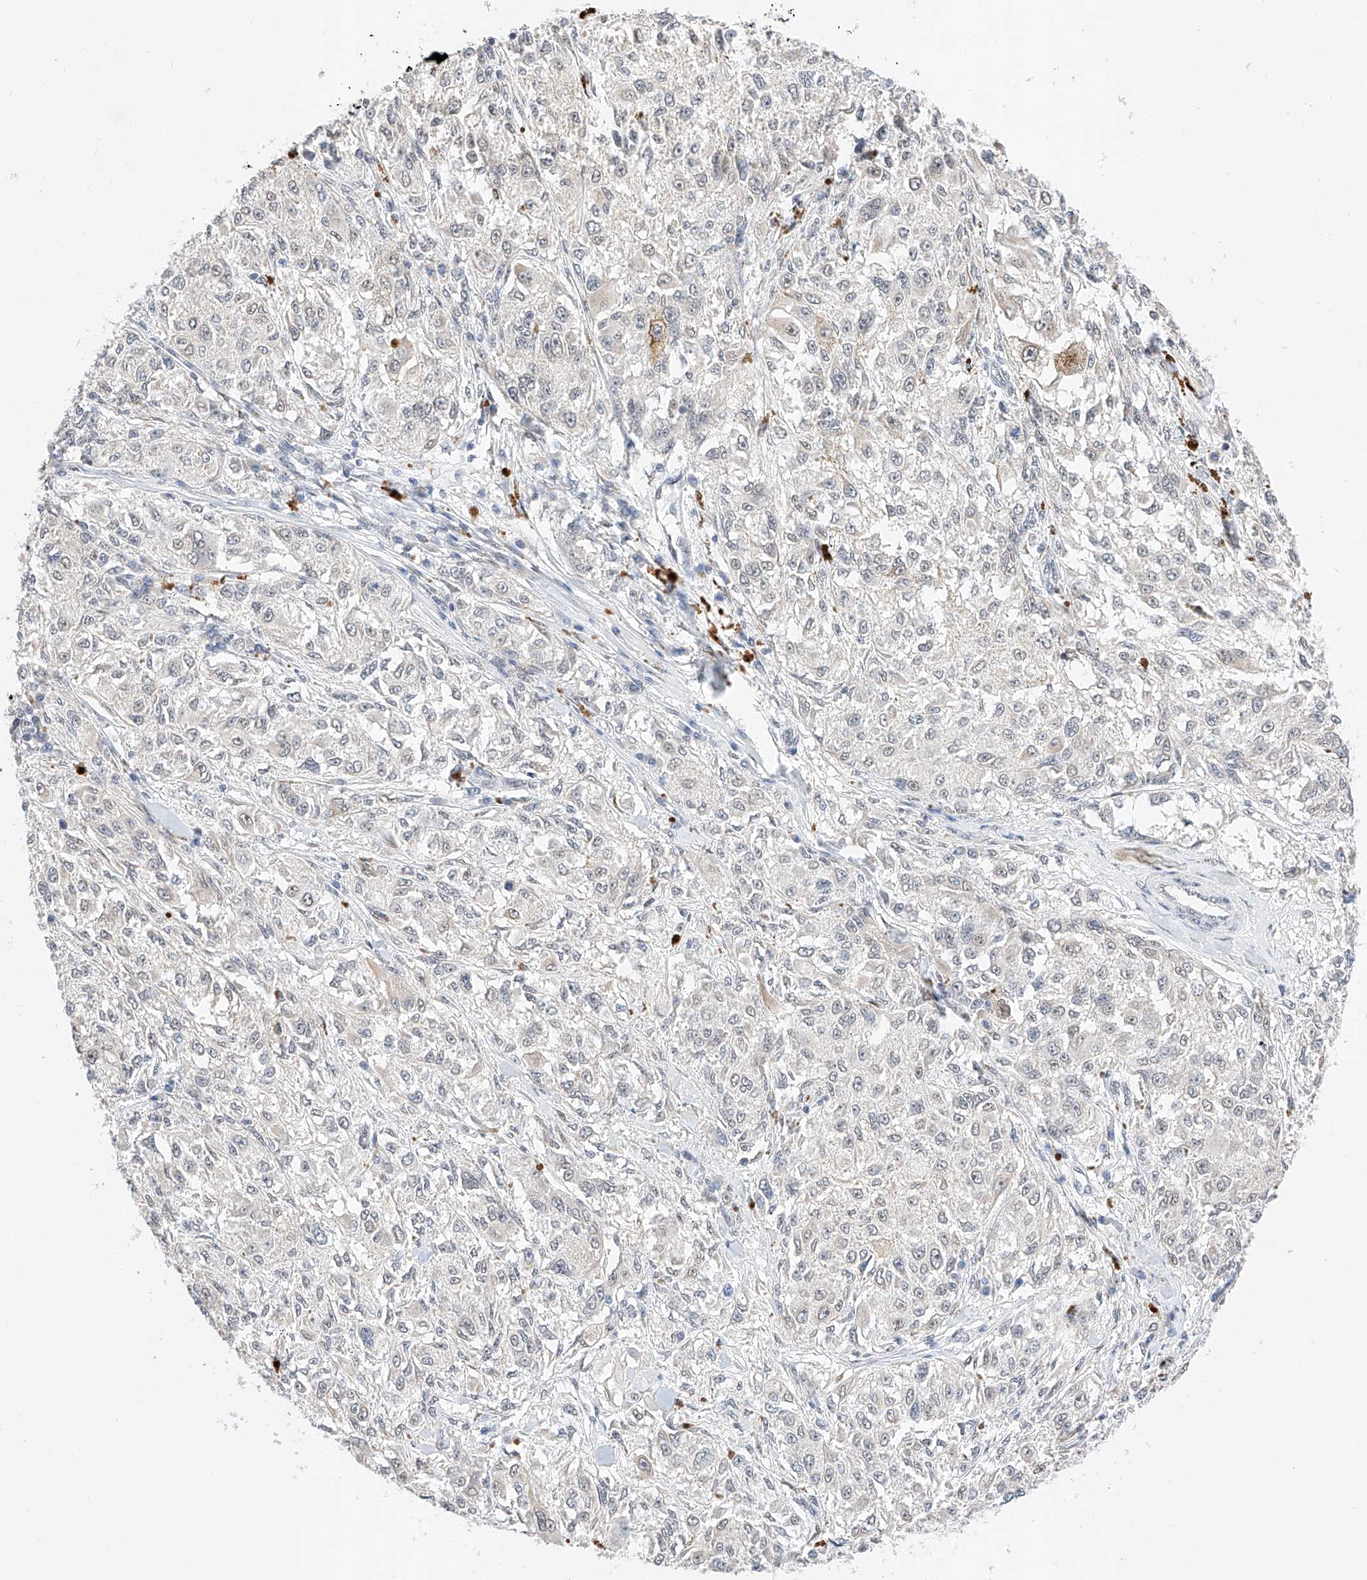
{"staining": {"intensity": "negative", "quantity": "none", "location": "none"}, "tissue": "melanoma", "cell_type": "Tumor cells", "image_type": "cancer", "snomed": [{"axis": "morphology", "description": "Necrosis, NOS"}, {"axis": "morphology", "description": "Malignant melanoma, NOS"}, {"axis": "topography", "description": "Skin"}], "caption": "DAB immunohistochemical staining of melanoma demonstrates no significant expression in tumor cells.", "gene": "KCNJ1", "patient": {"sex": "female", "age": 87}}